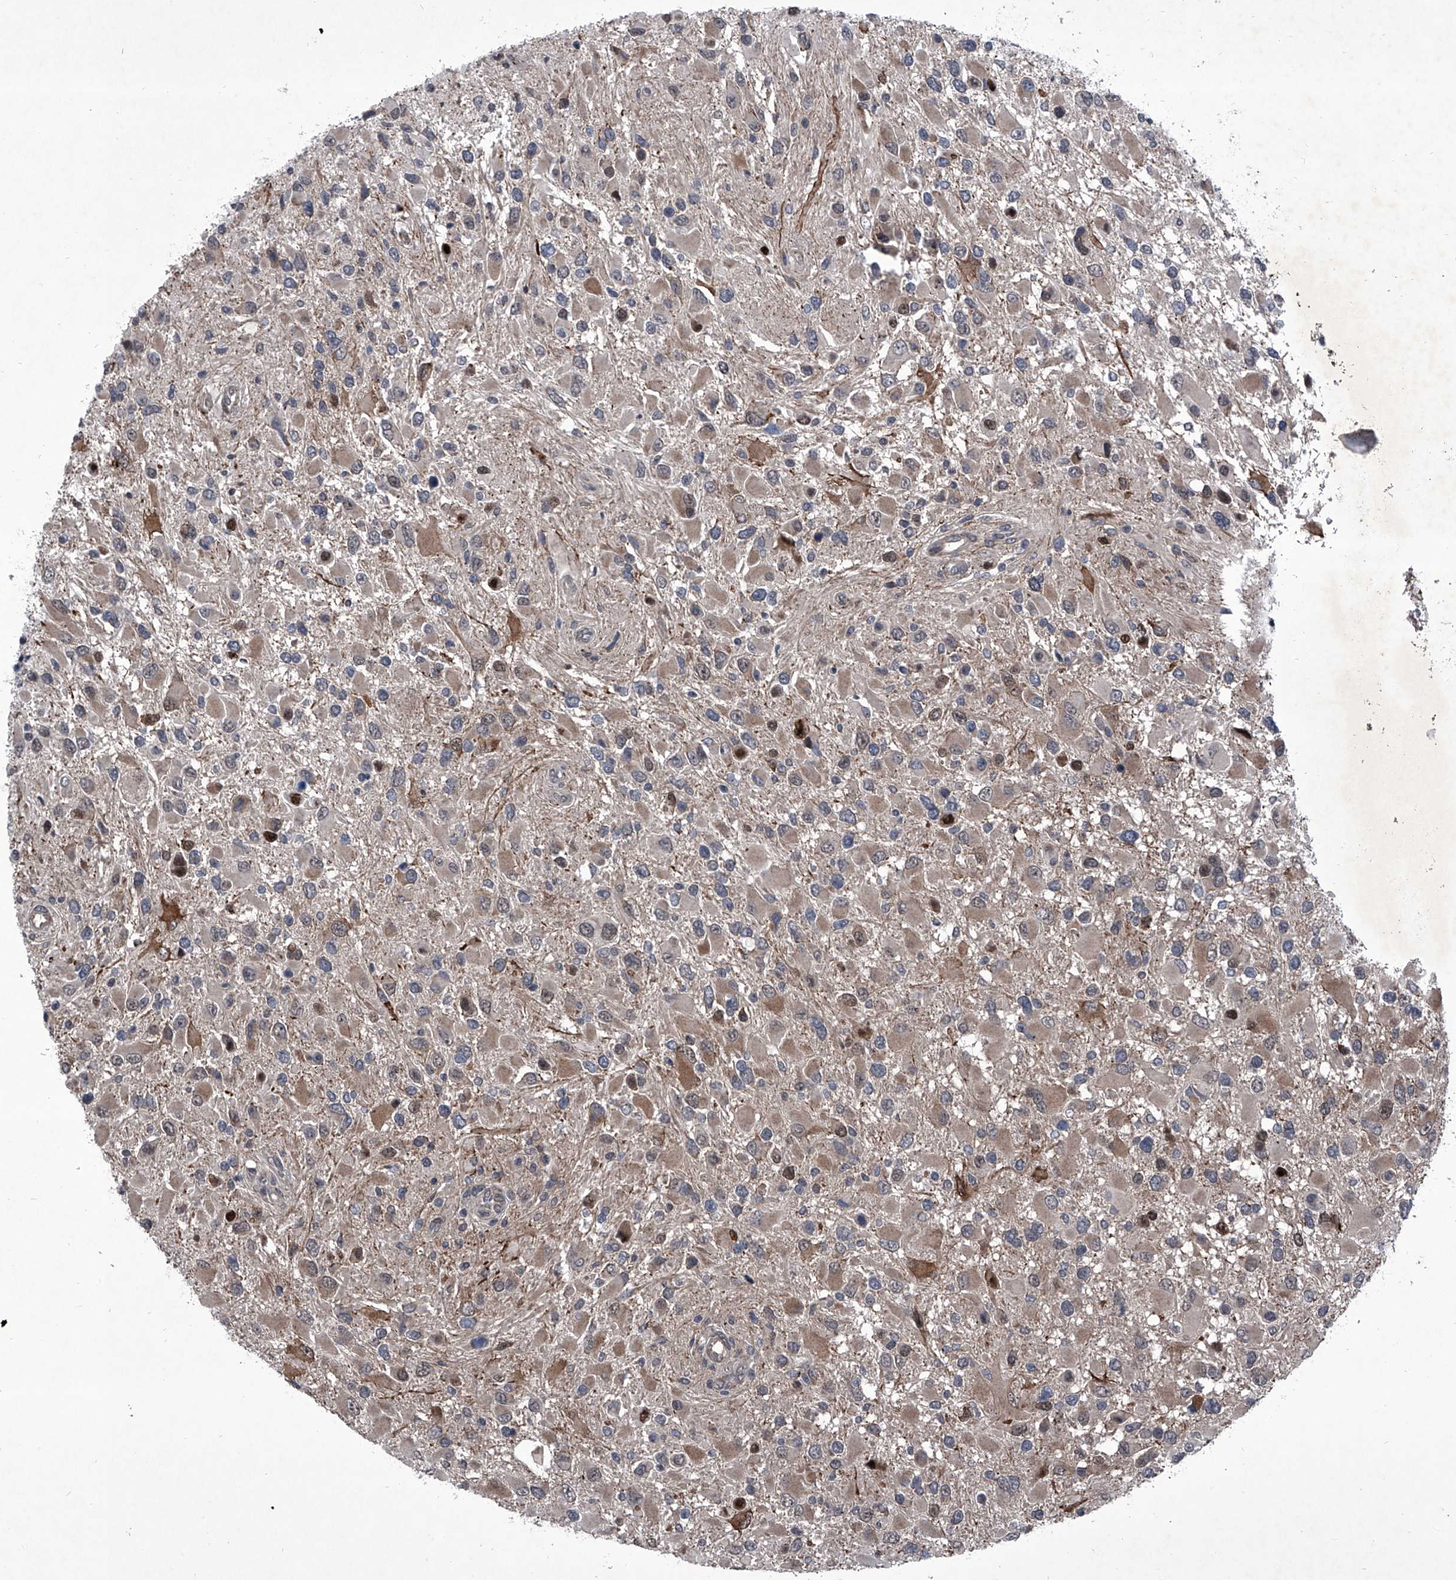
{"staining": {"intensity": "weak", "quantity": "<25%", "location": "cytoplasmic/membranous"}, "tissue": "glioma", "cell_type": "Tumor cells", "image_type": "cancer", "snomed": [{"axis": "morphology", "description": "Glioma, malignant, High grade"}, {"axis": "topography", "description": "Brain"}], "caption": "Human glioma stained for a protein using immunohistochemistry exhibits no staining in tumor cells.", "gene": "ELK4", "patient": {"sex": "male", "age": 53}}